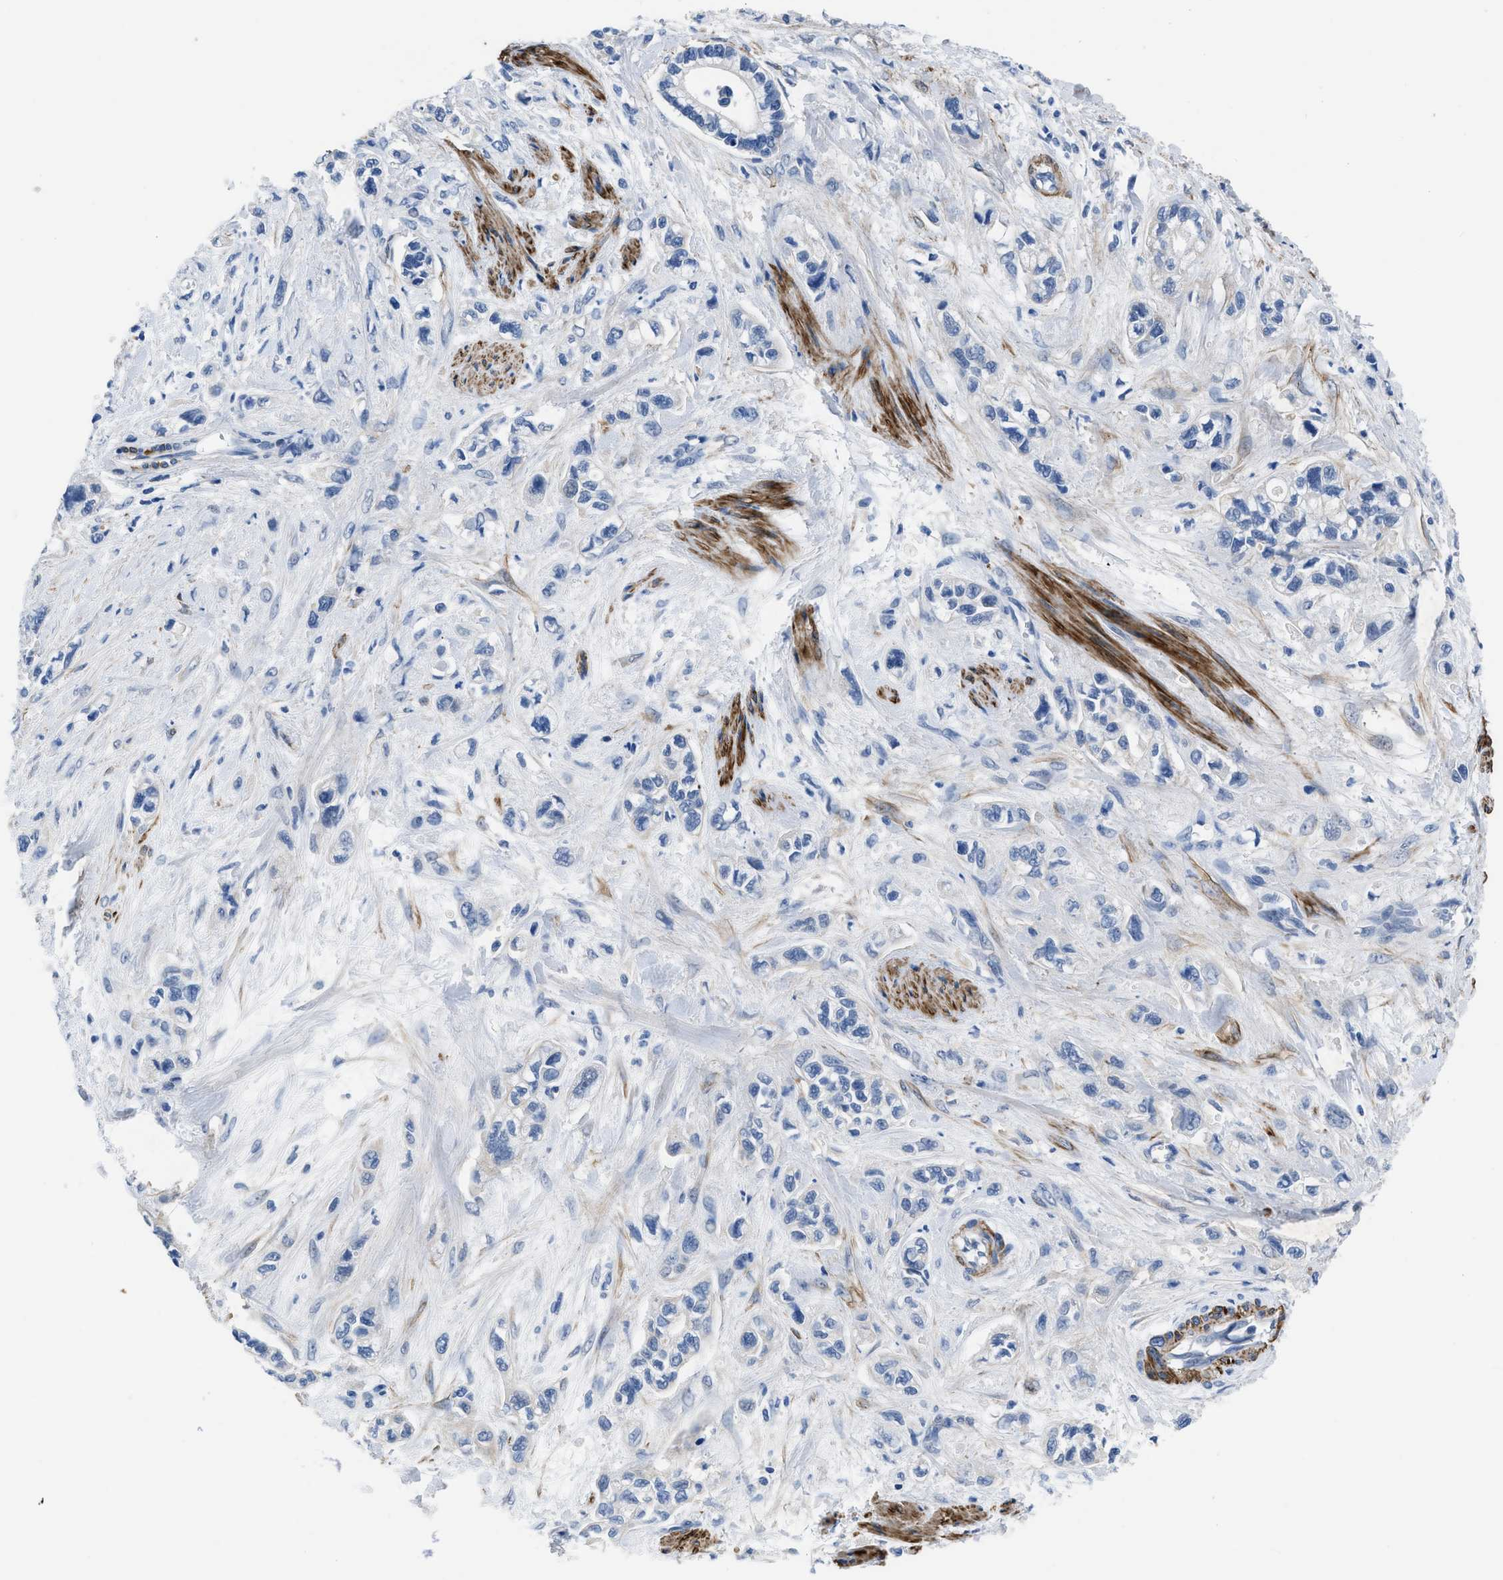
{"staining": {"intensity": "negative", "quantity": "none", "location": "none"}, "tissue": "pancreatic cancer", "cell_type": "Tumor cells", "image_type": "cancer", "snomed": [{"axis": "morphology", "description": "Adenocarcinoma, NOS"}, {"axis": "topography", "description": "Pancreas"}], "caption": "A high-resolution image shows IHC staining of pancreatic adenocarcinoma, which demonstrates no significant positivity in tumor cells.", "gene": "LANCL2", "patient": {"sex": "male", "age": 74}}